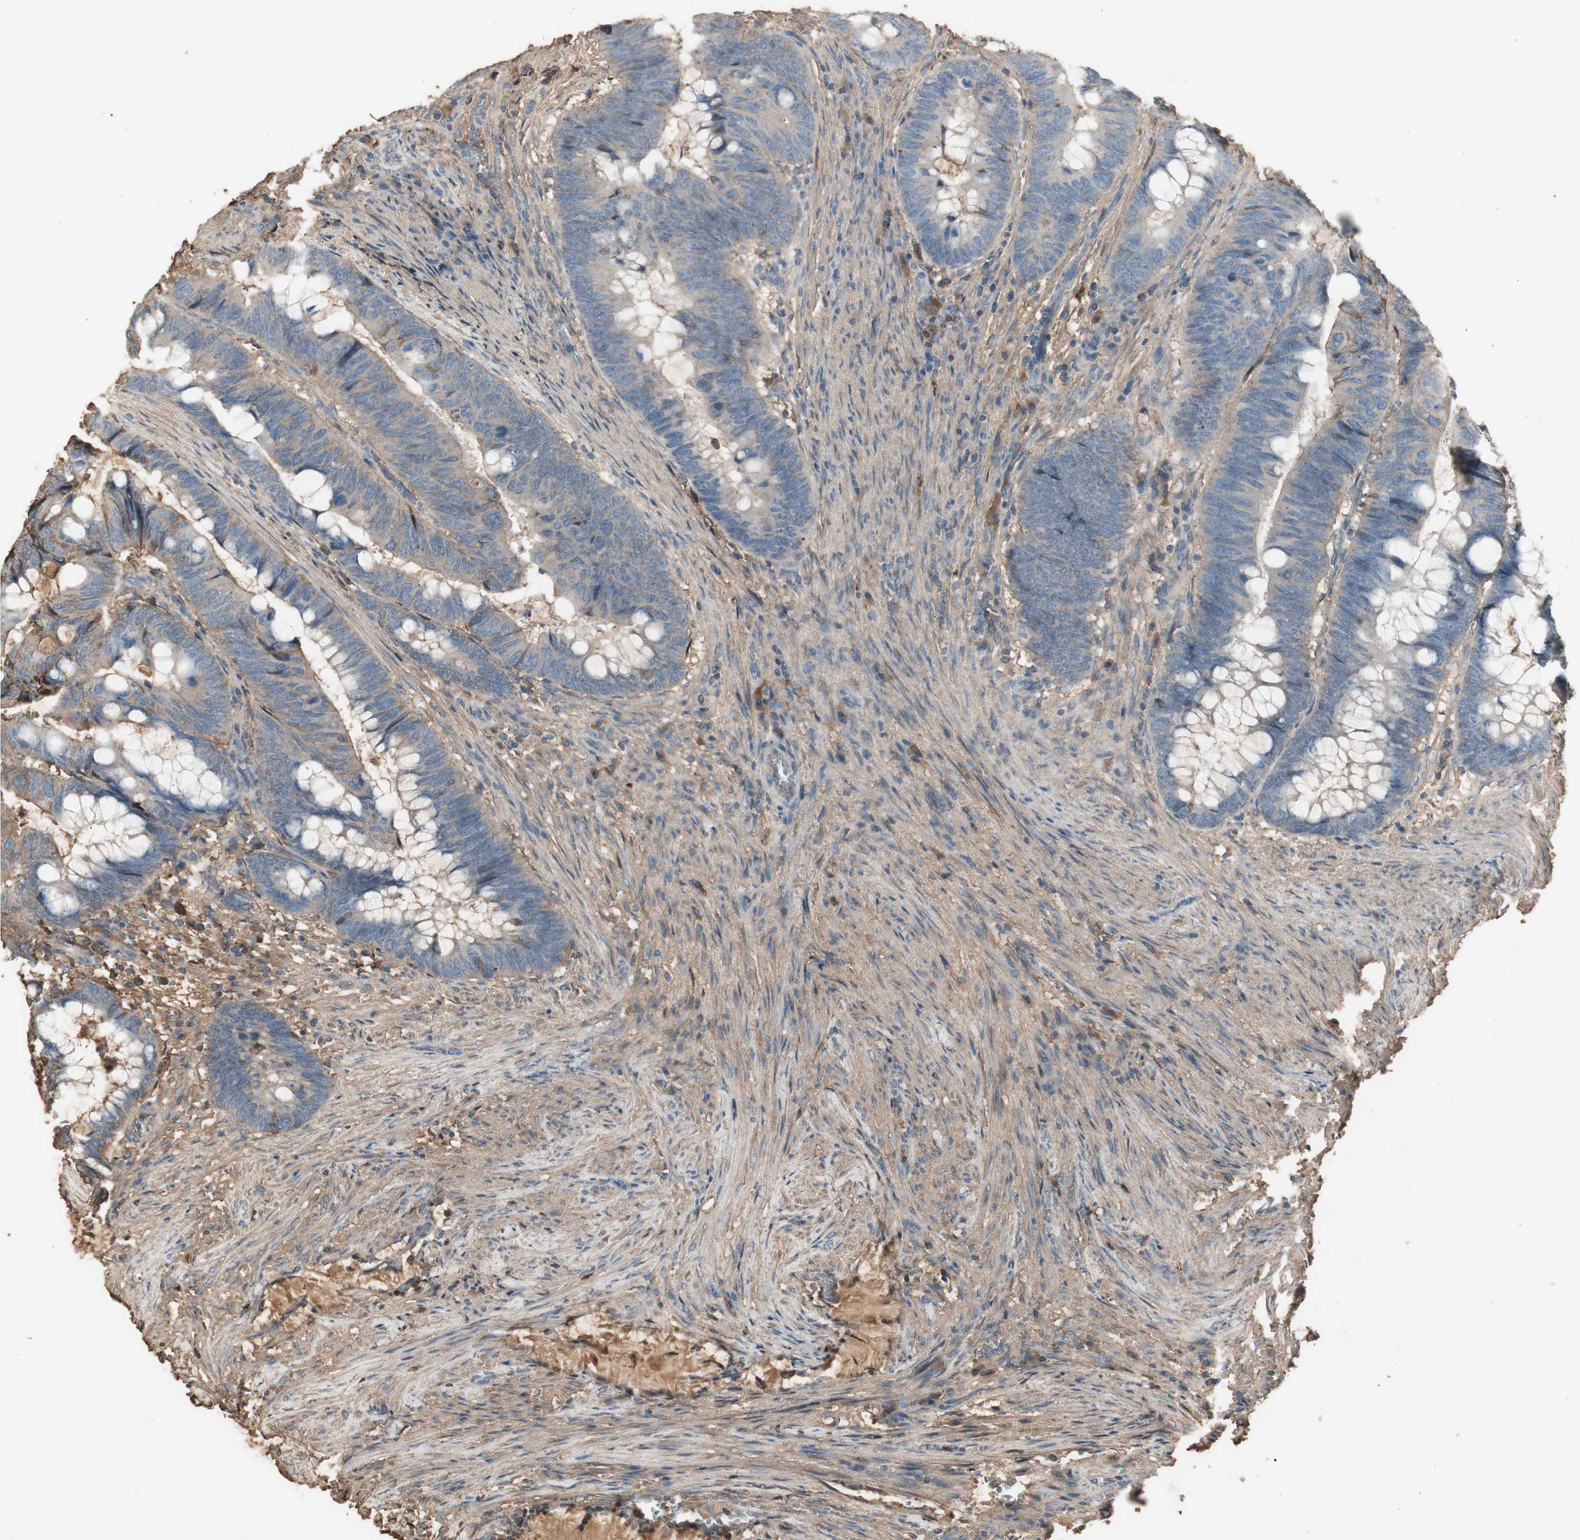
{"staining": {"intensity": "negative", "quantity": "none", "location": "none"}, "tissue": "colorectal cancer", "cell_type": "Tumor cells", "image_type": "cancer", "snomed": [{"axis": "morphology", "description": "Normal tissue, NOS"}, {"axis": "morphology", "description": "Adenocarcinoma, NOS"}, {"axis": "topography", "description": "Rectum"}, {"axis": "topography", "description": "Peripheral nerve tissue"}], "caption": "This image is of adenocarcinoma (colorectal) stained with immunohistochemistry (IHC) to label a protein in brown with the nuclei are counter-stained blue. There is no staining in tumor cells.", "gene": "MMP14", "patient": {"sex": "male", "age": 92}}